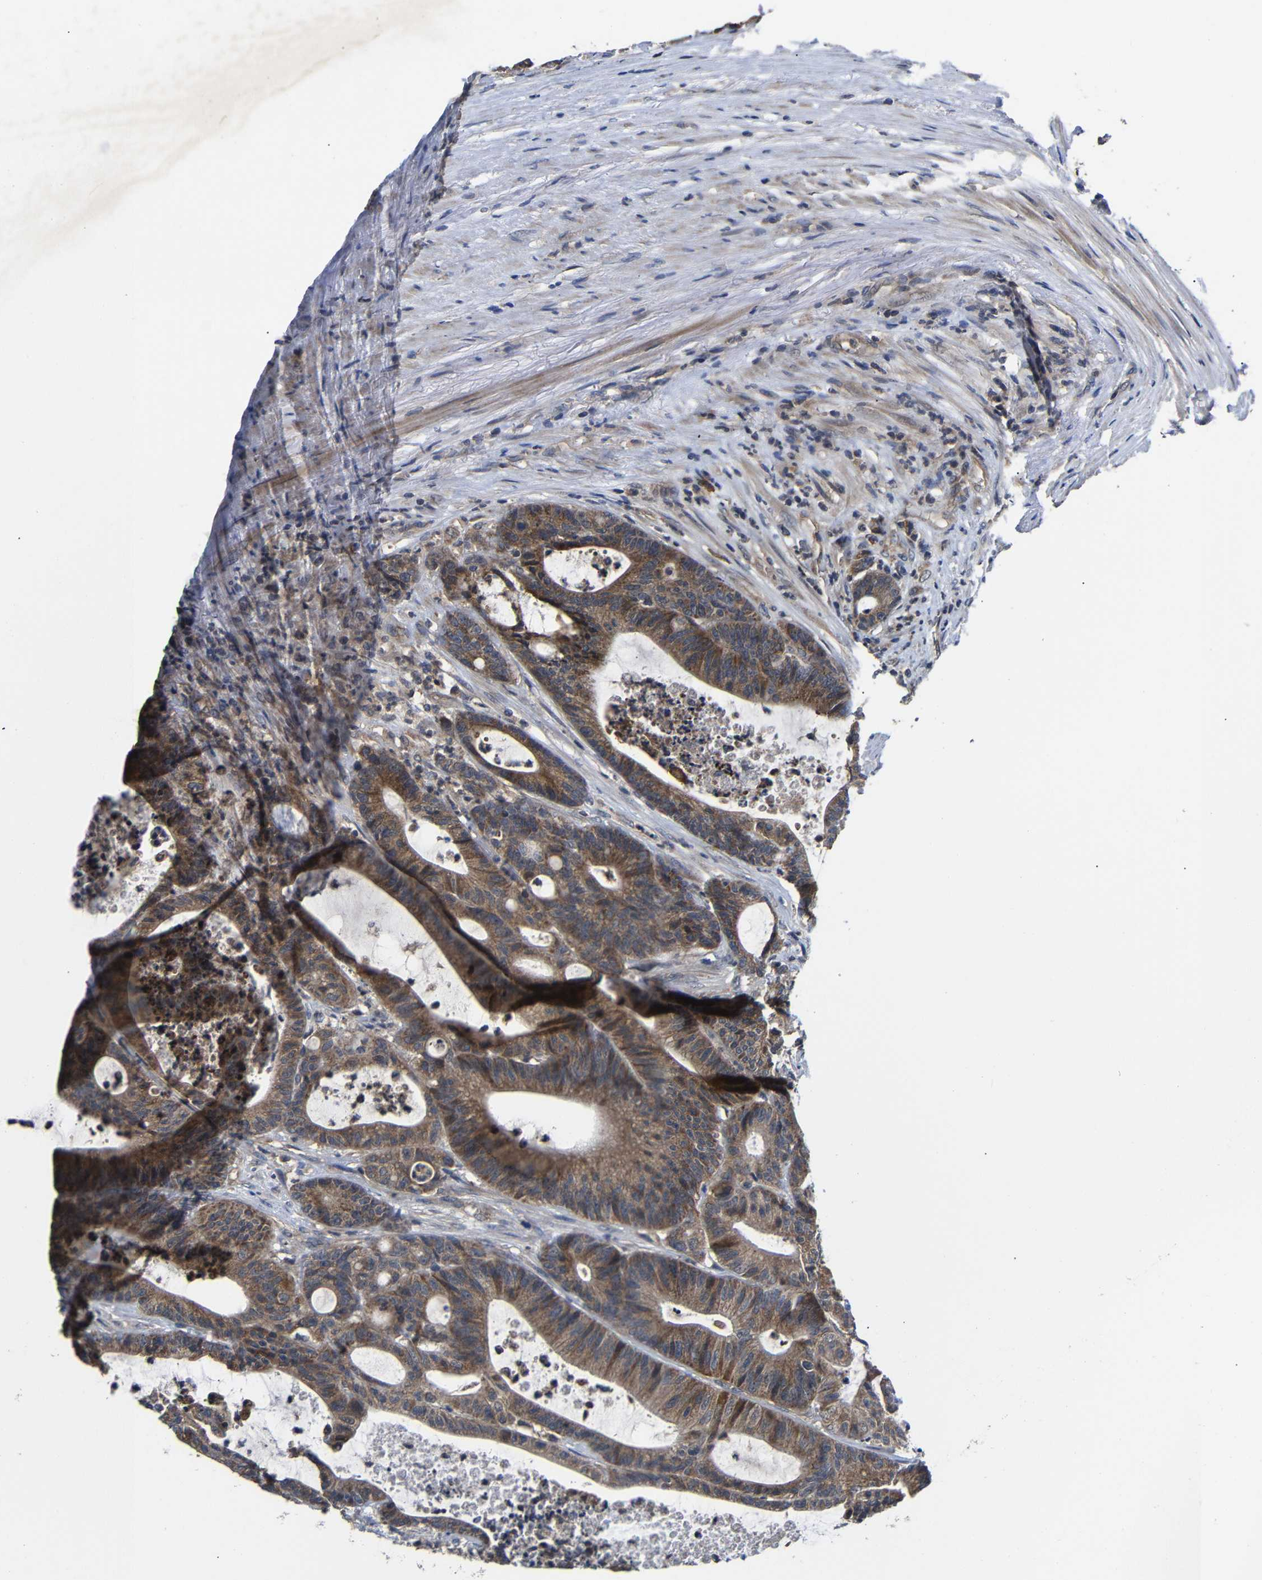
{"staining": {"intensity": "moderate", "quantity": ">75%", "location": "cytoplasmic/membranous"}, "tissue": "colorectal cancer", "cell_type": "Tumor cells", "image_type": "cancer", "snomed": [{"axis": "morphology", "description": "Adenocarcinoma, NOS"}, {"axis": "topography", "description": "Colon"}], "caption": "Immunohistochemical staining of colorectal cancer exhibits moderate cytoplasmic/membranous protein positivity in about >75% of tumor cells. The protein is stained brown, and the nuclei are stained in blue (DAB IHC with brightfield microscopy, high magnification).", "gene": "LPAR5", "patient": {"sex": "female", "age": 84}}